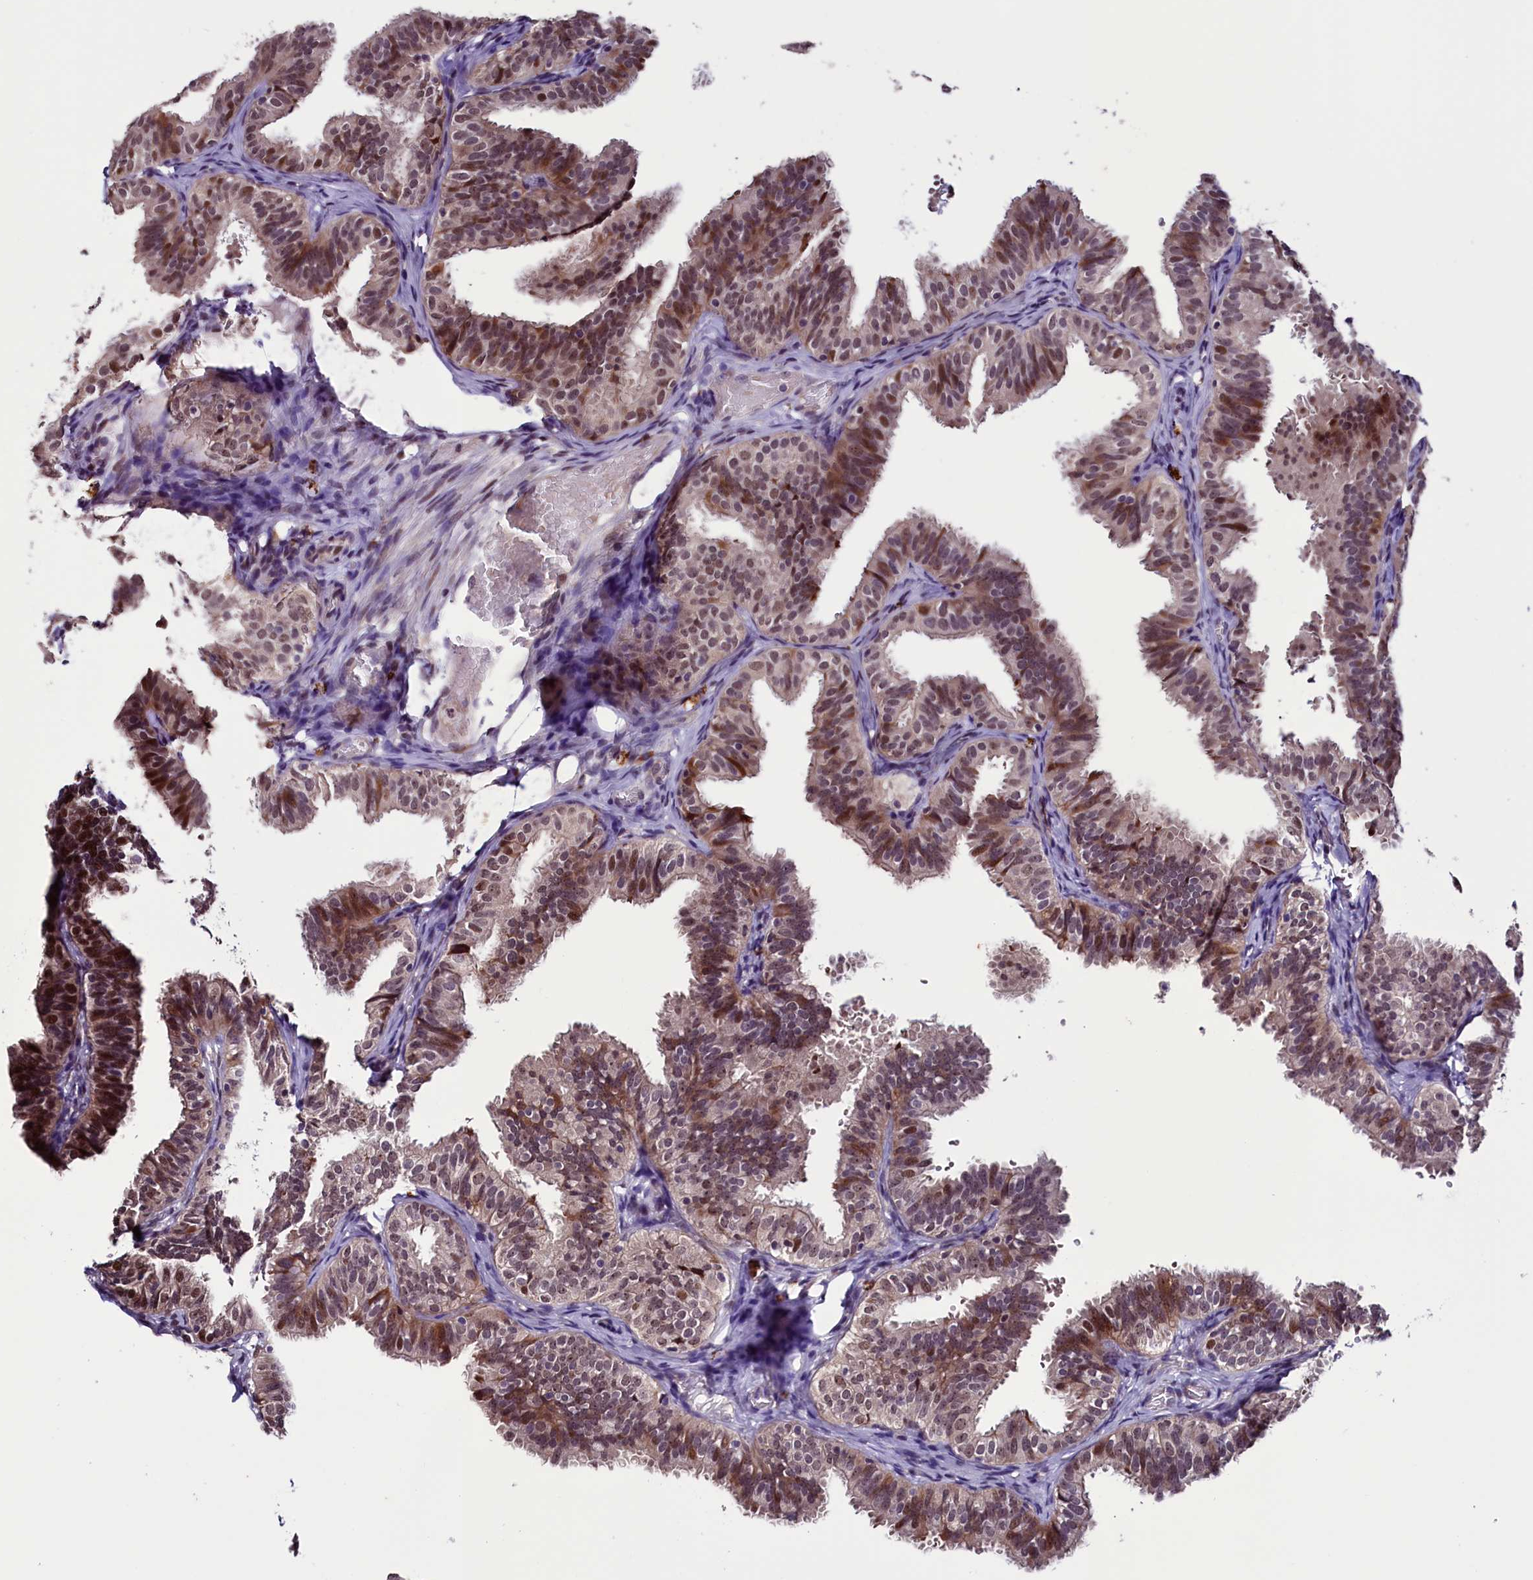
{"staining": {"intensity": "moderate", "quantity": ">75%", "location": "cytoplasmic/membranous,nuclear"}, "tissue": "fallopian tube", "cell_type": "Glandular cells", "image_type": "normal", "snomed": [{"axis": "morphology", "description": "Normal tissue, NOS"}, {"axis": "topography", "description": "Fallopian tube"}], "caption": "Normal fallopian tube demonstrates moderate cytoplasmic/membranous,nuclear expression in about >75% of glandular cells The protein of interest is shown in brown color, while the nuclei are stained blue..", "gene": "RNMT", "patient": {"sex": "female", "age": 35}}